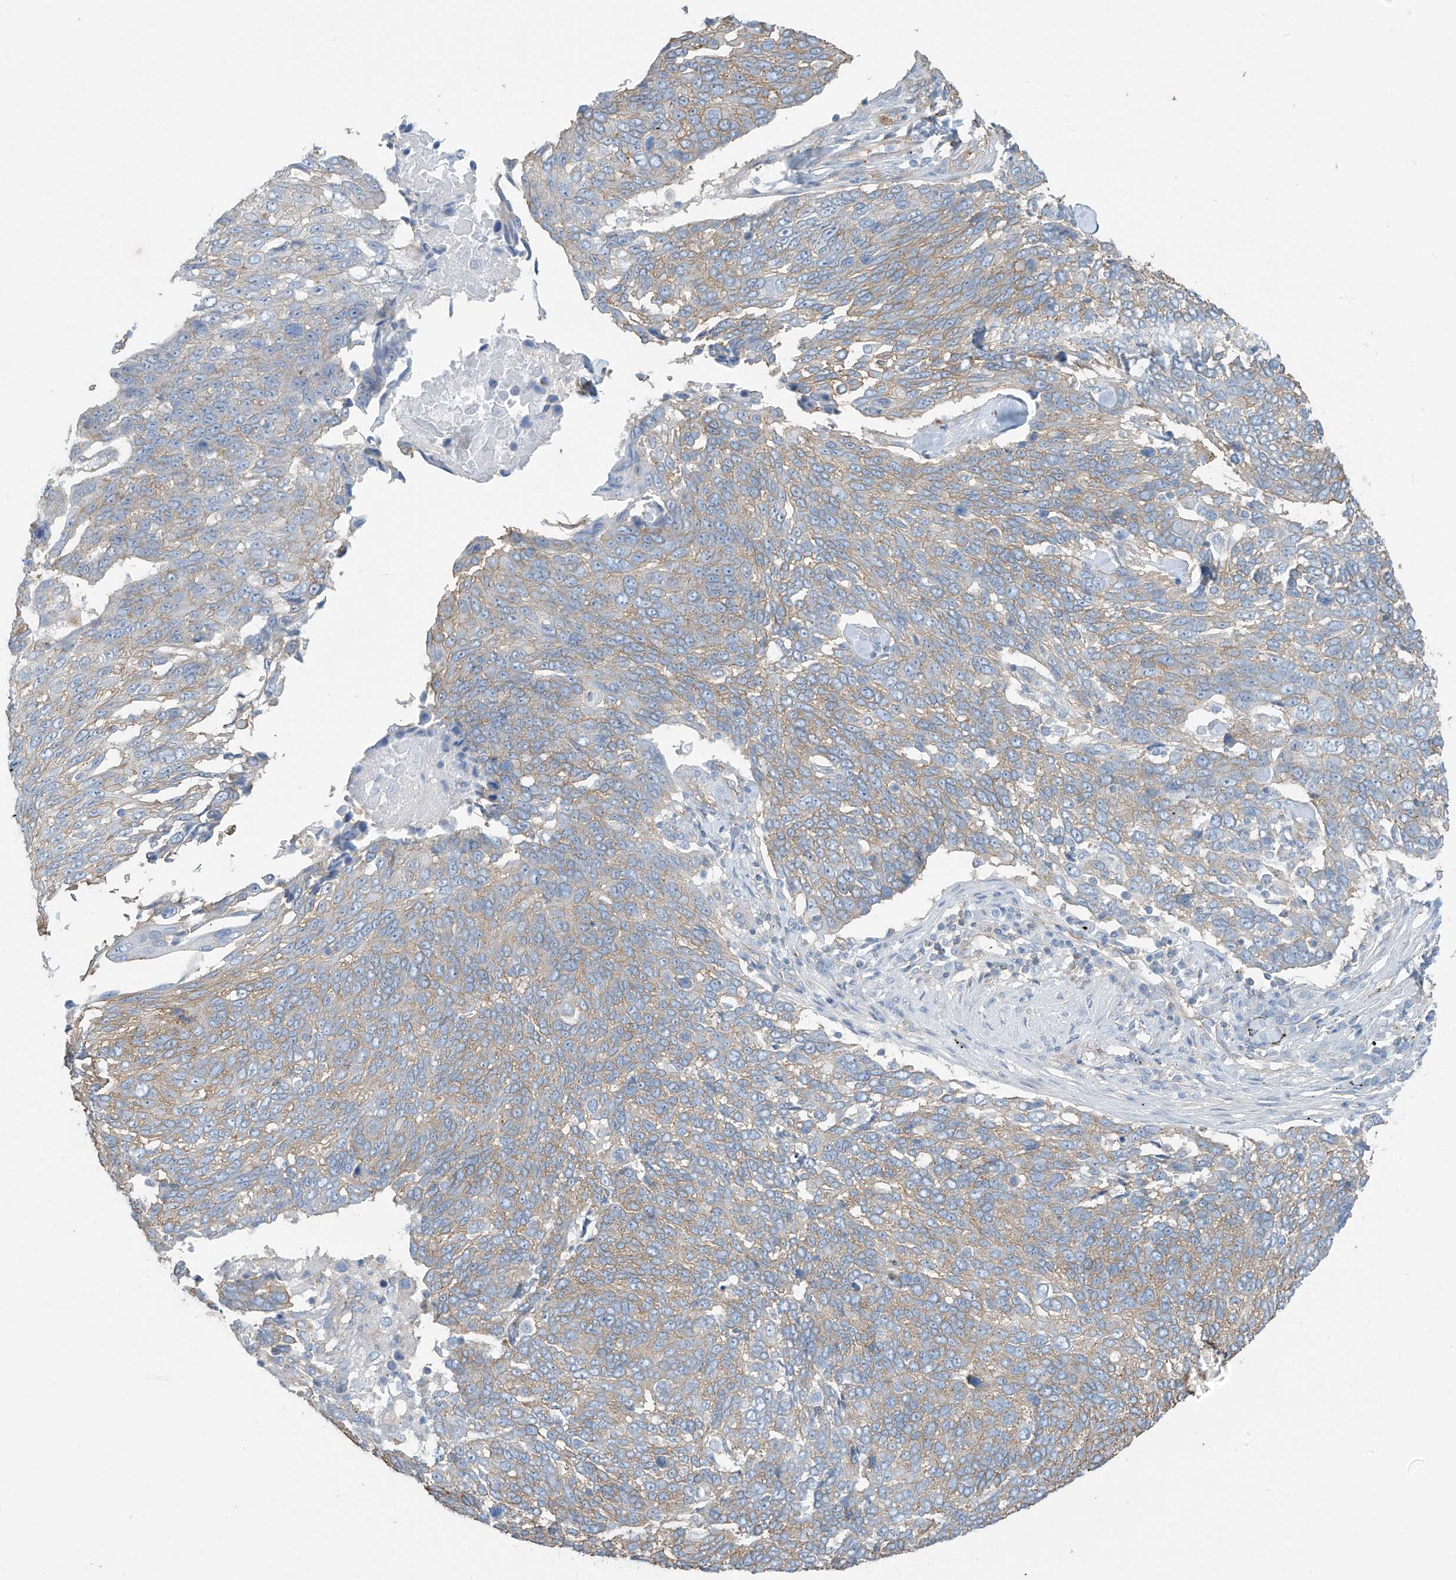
{"staining": {"intensity": "weak", "quantity": "25%-75%", "location": "cytoplasmic/membranous"}, "tissue": "lung cancer", "cell_type": "Tumor cells", "image_type": "cancer", "snomed": [{"axis": "morphology", "description": "Squamous cell carcinoma, NOS"}, {"axis": "topography", "description": "Lung"}], "caption": "DAB (3,3'-diaminobenzidine) immunohistochemical staining of human lung cancer reveals weak cytoplasmic/membranous protein staining in approximately 25%-75% of tumor cells. (brown staining indicates protein expression, while blue staining denotes nuclei).", "gene": "ZNF846", "patient": {"sex": "male", "age": 66}}